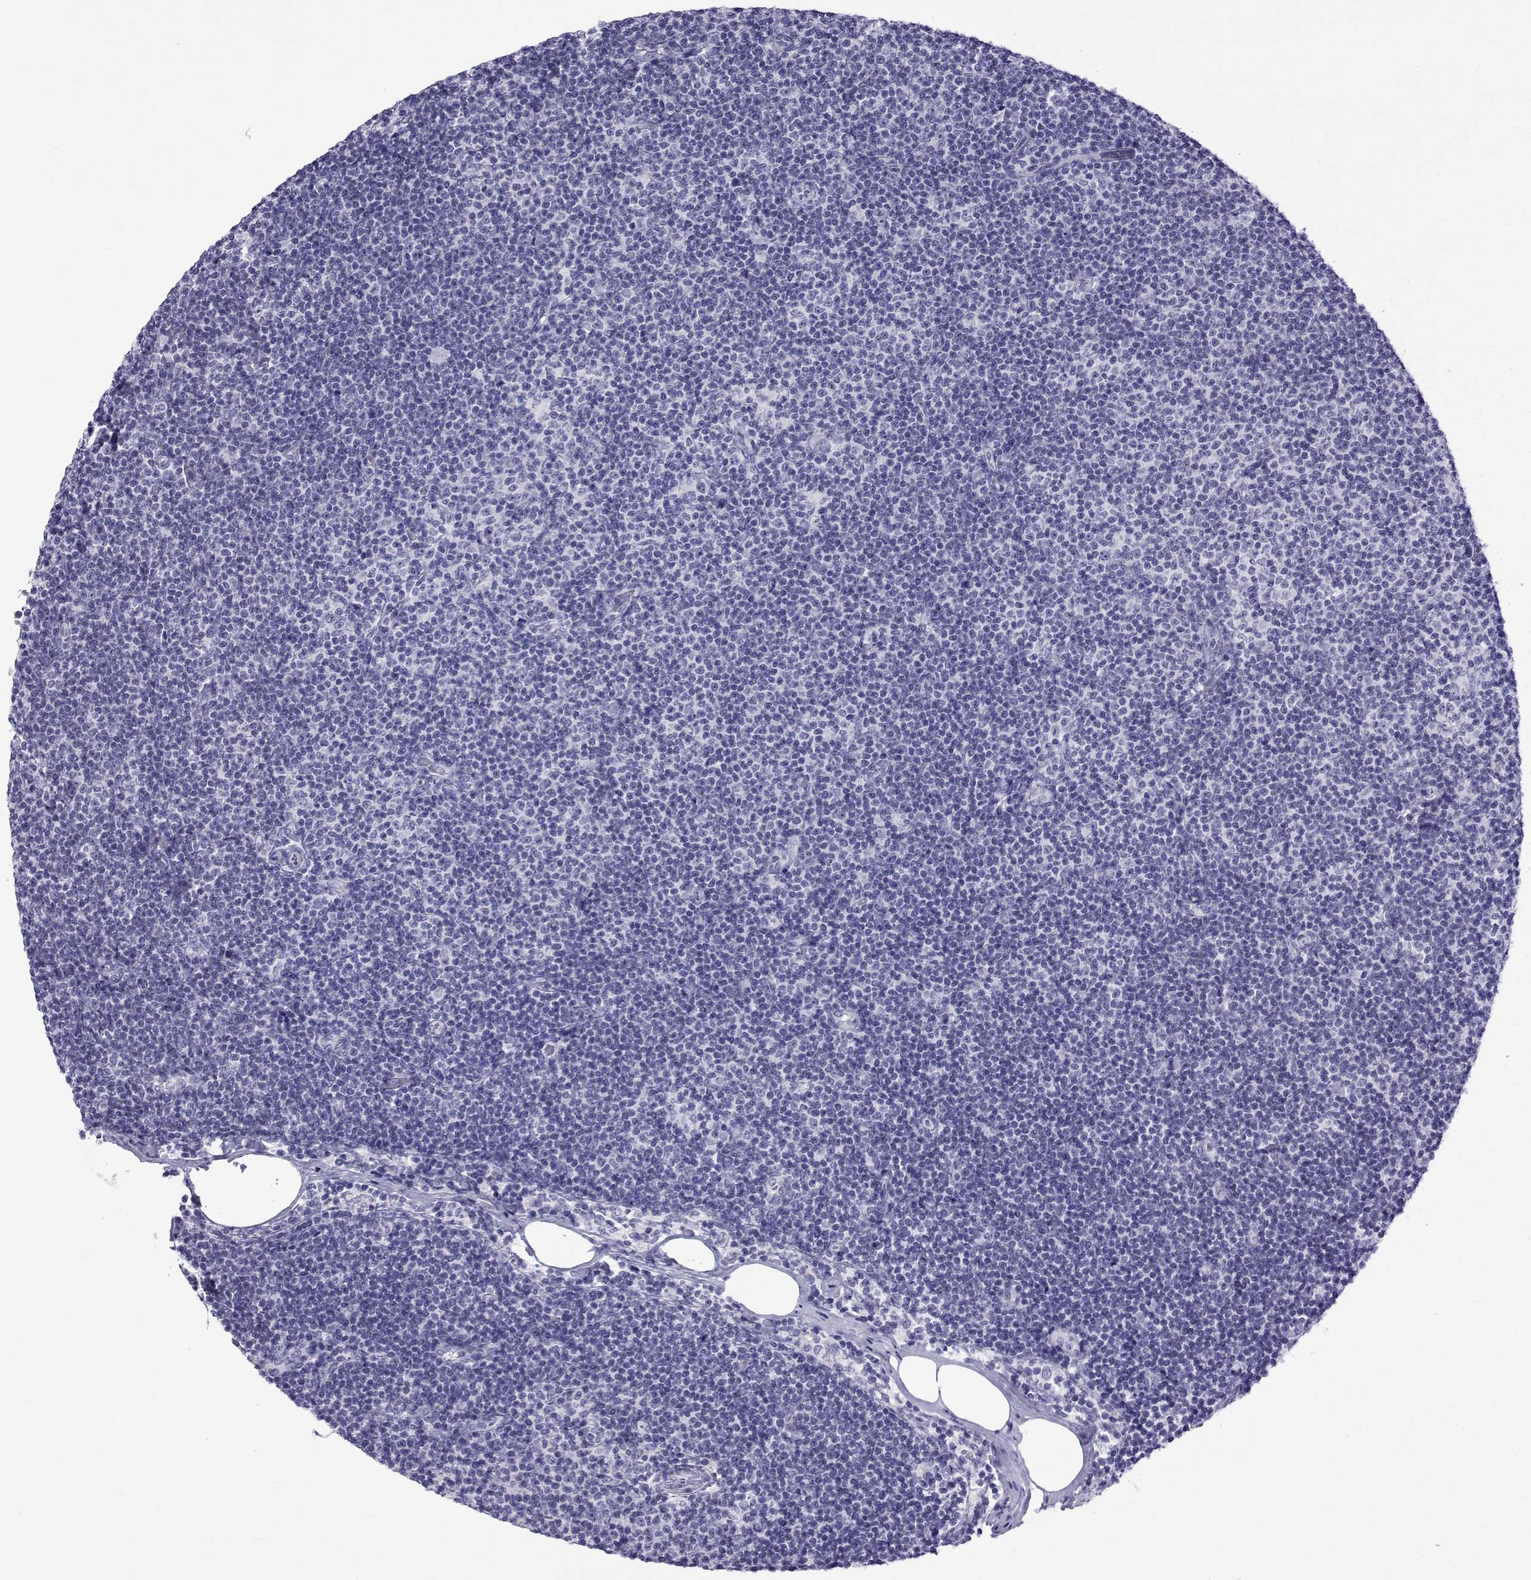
{"staining": {"intensity": "negative", "quantity": "none", "location": "none"}, "tissue": "lymphoma", "cell_type": "Tumor cells", "image_type": "cancer", "snomed": [{"axis": "morphology", "description": "Malignant lymphoma, non-Hodgkin's type, Low grade"}, {"axis": "topography", "description": "Lymph node"}], "caption": "Malignant lymphoma, non-Hodgkin's type (low-grade) was stained to show a protein in brown. There is no significant expression in tumor cells.", "gene": "ACTL7A", "patient": {"sex": "male", "age": 81}}